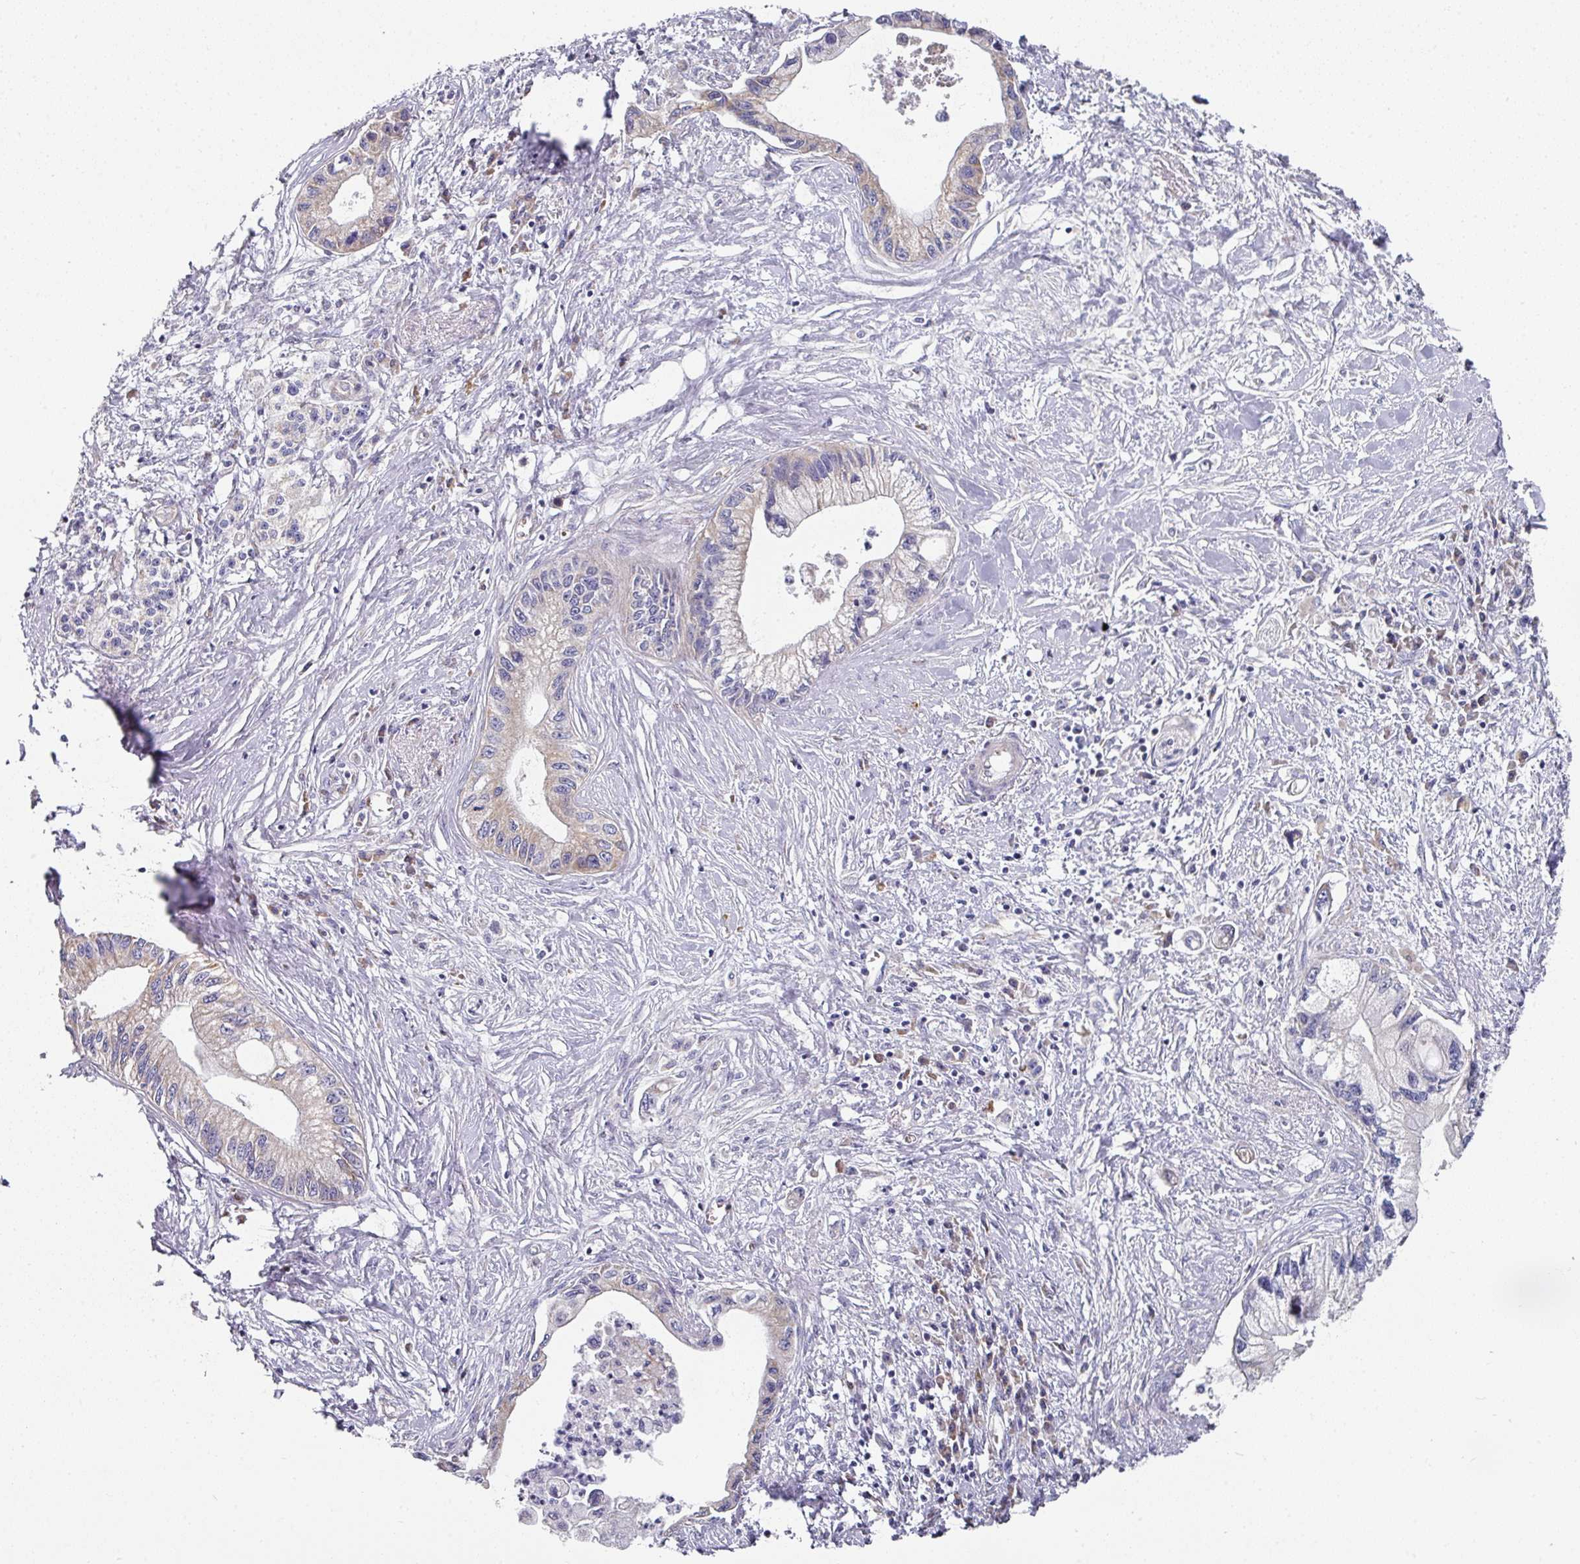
{"staining": {"intensity": "weak", "quantity": "<25%", "location": "cytoplasmic/membranous"}, "tissue": "pancreatic cancer", "cell_type": "Tumor cells", "image_type": "cancer", "snomed": [{"axis": "morphology", "description": "Adenocarcinoma, NOS"}, {"axis": "topography", "description": "Pancreas"}], "caption": "Pancreatic adenocarcinoma was stained to show a protein in brown. There is no significant positivity in tumor cells.", "gene": "PYROXD2", "patient": {"sex": "male", "age": 61}}